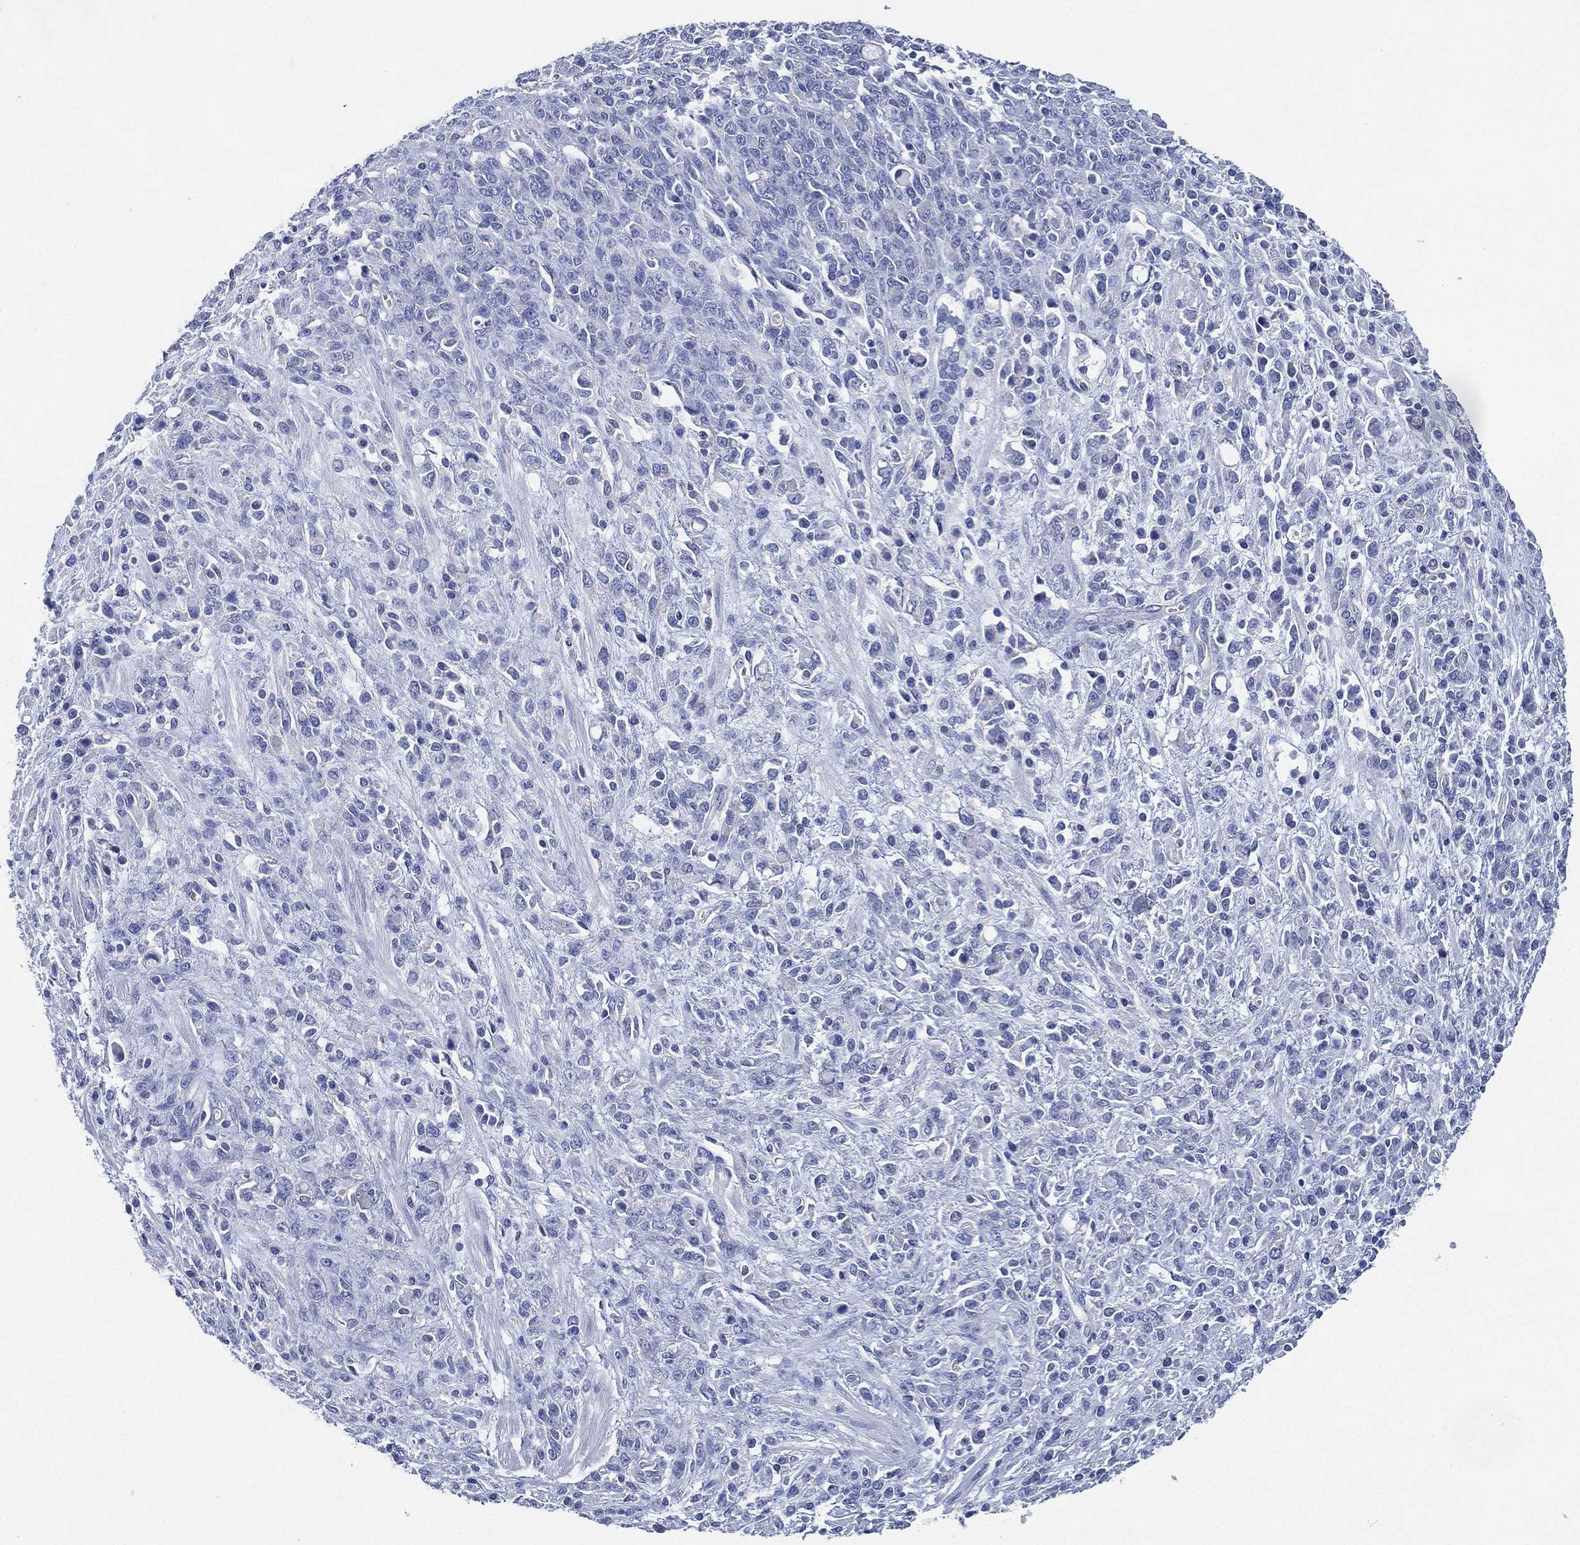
{"staining": {"intensity": "negative", "quantity": "none", "location": "none"}, "tissue": "stomach cancer", "cell_type": "Tumor cells", "image_type": "cancer", "snomed": [{"axis": "morphology", "description": "Adenocarcinoma, NOS"}, {"axis": "topography", "description": "Stomach"}], "caption": "Immunohistochemistry of human stomach cancer (adenocarcinoma) reveals no expression in tumor cells.", "gene": "CCDC70", "patient": {"sex": "female", "age": 57}}